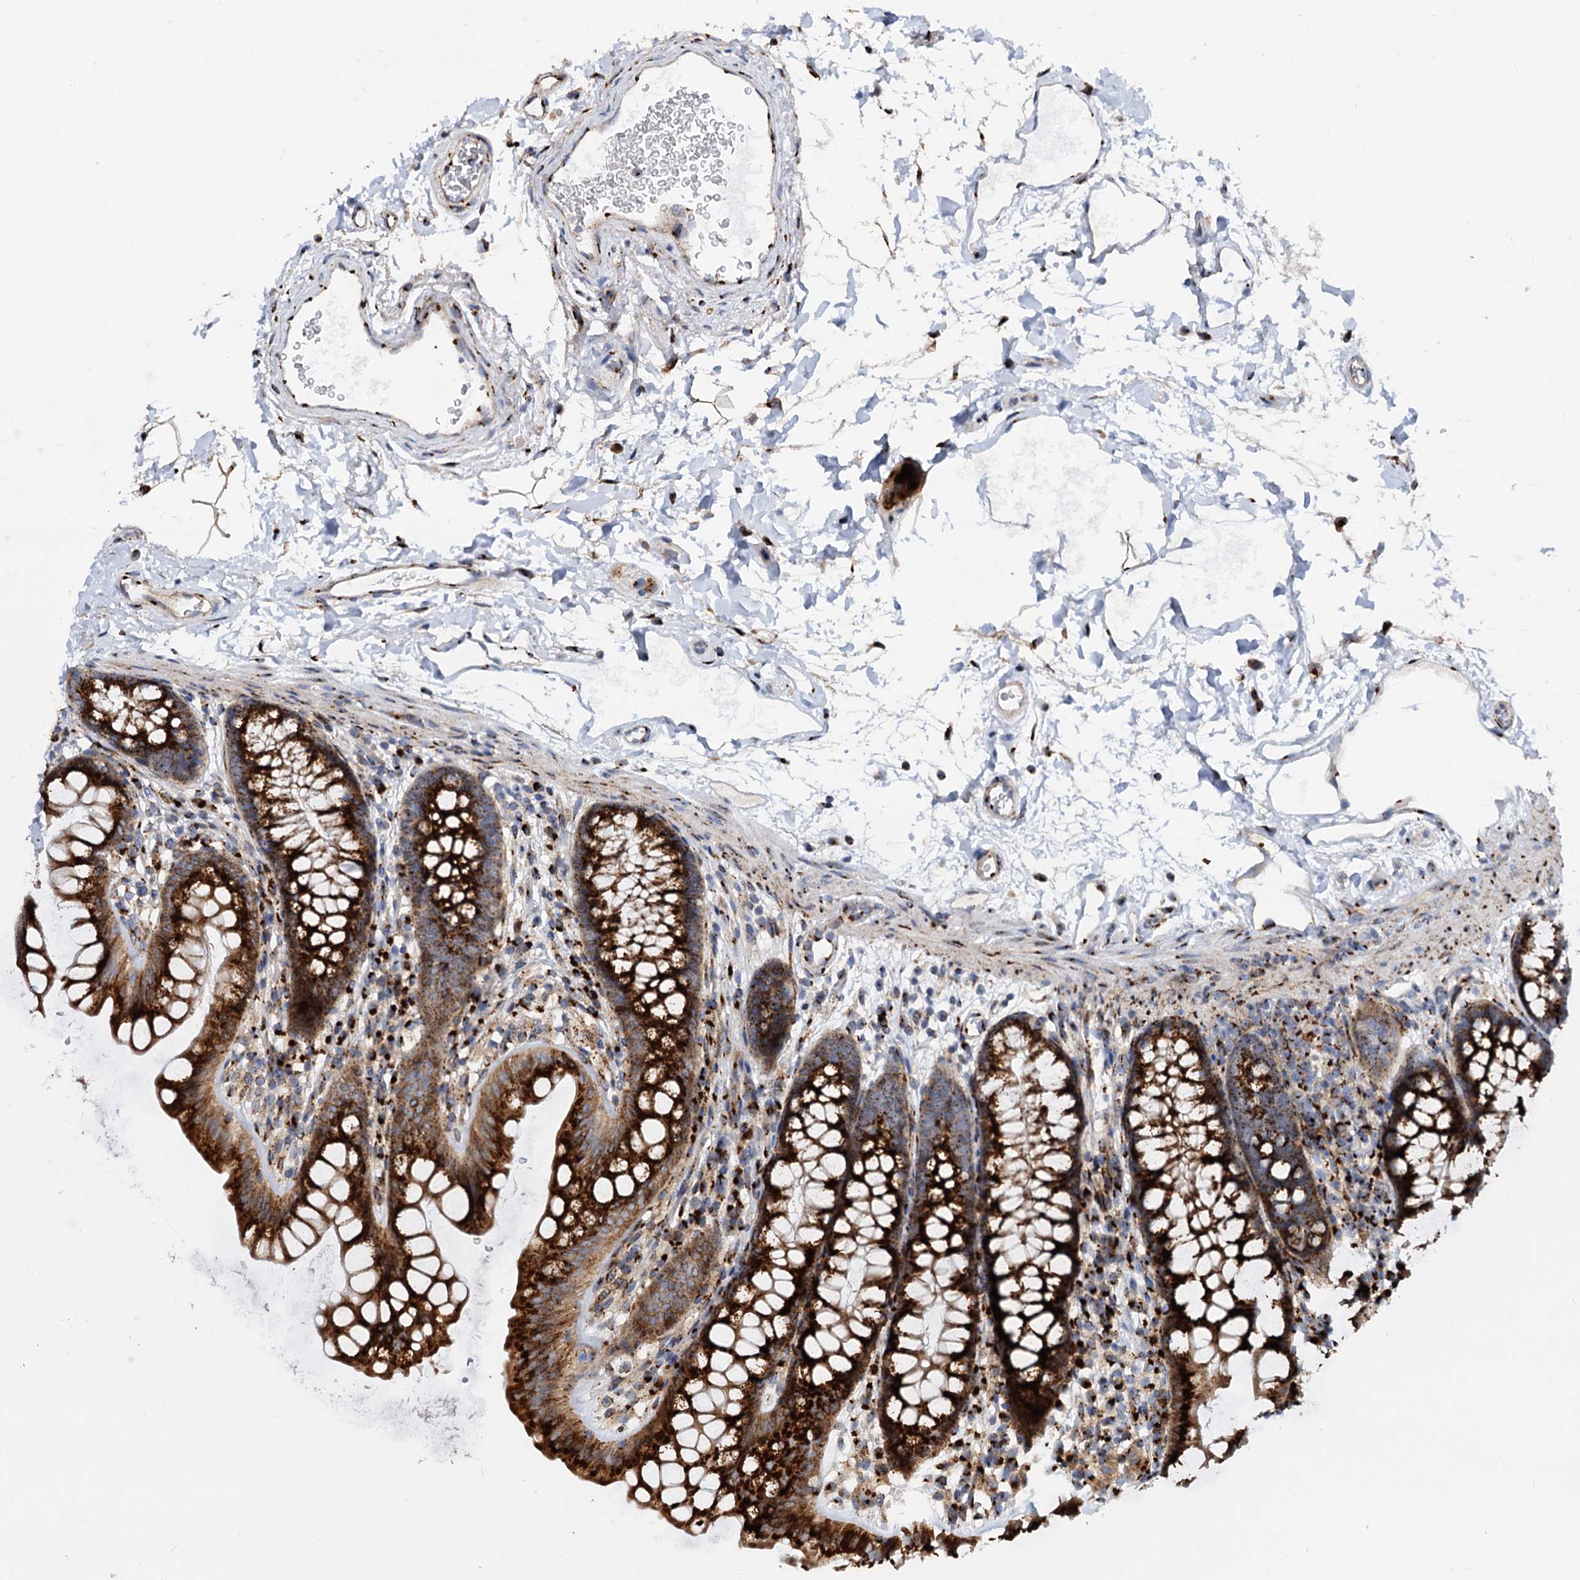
{"staining": {"intensity": "strong", "quantity": ">75%", "location": "cytoplasmic/membranous"}, "tissue": "colon", "cell_type": "Endothelial cells", "image_type": "normal", "snomed": [{"axis": "morphology", "description": "Normal tissue, NOS"}, {"axis": "topography", "description": "Colon"}], "caption": "Colon stained with DAB (3,3'-diaminobenzidine) immunohistochemistry demonstrates high levels of strong cytoplasmic/membranous positivity in about >75% of endothelial cells.", "gene": "SUPT20H", "patient": {"sex": "female", "age": 62}}